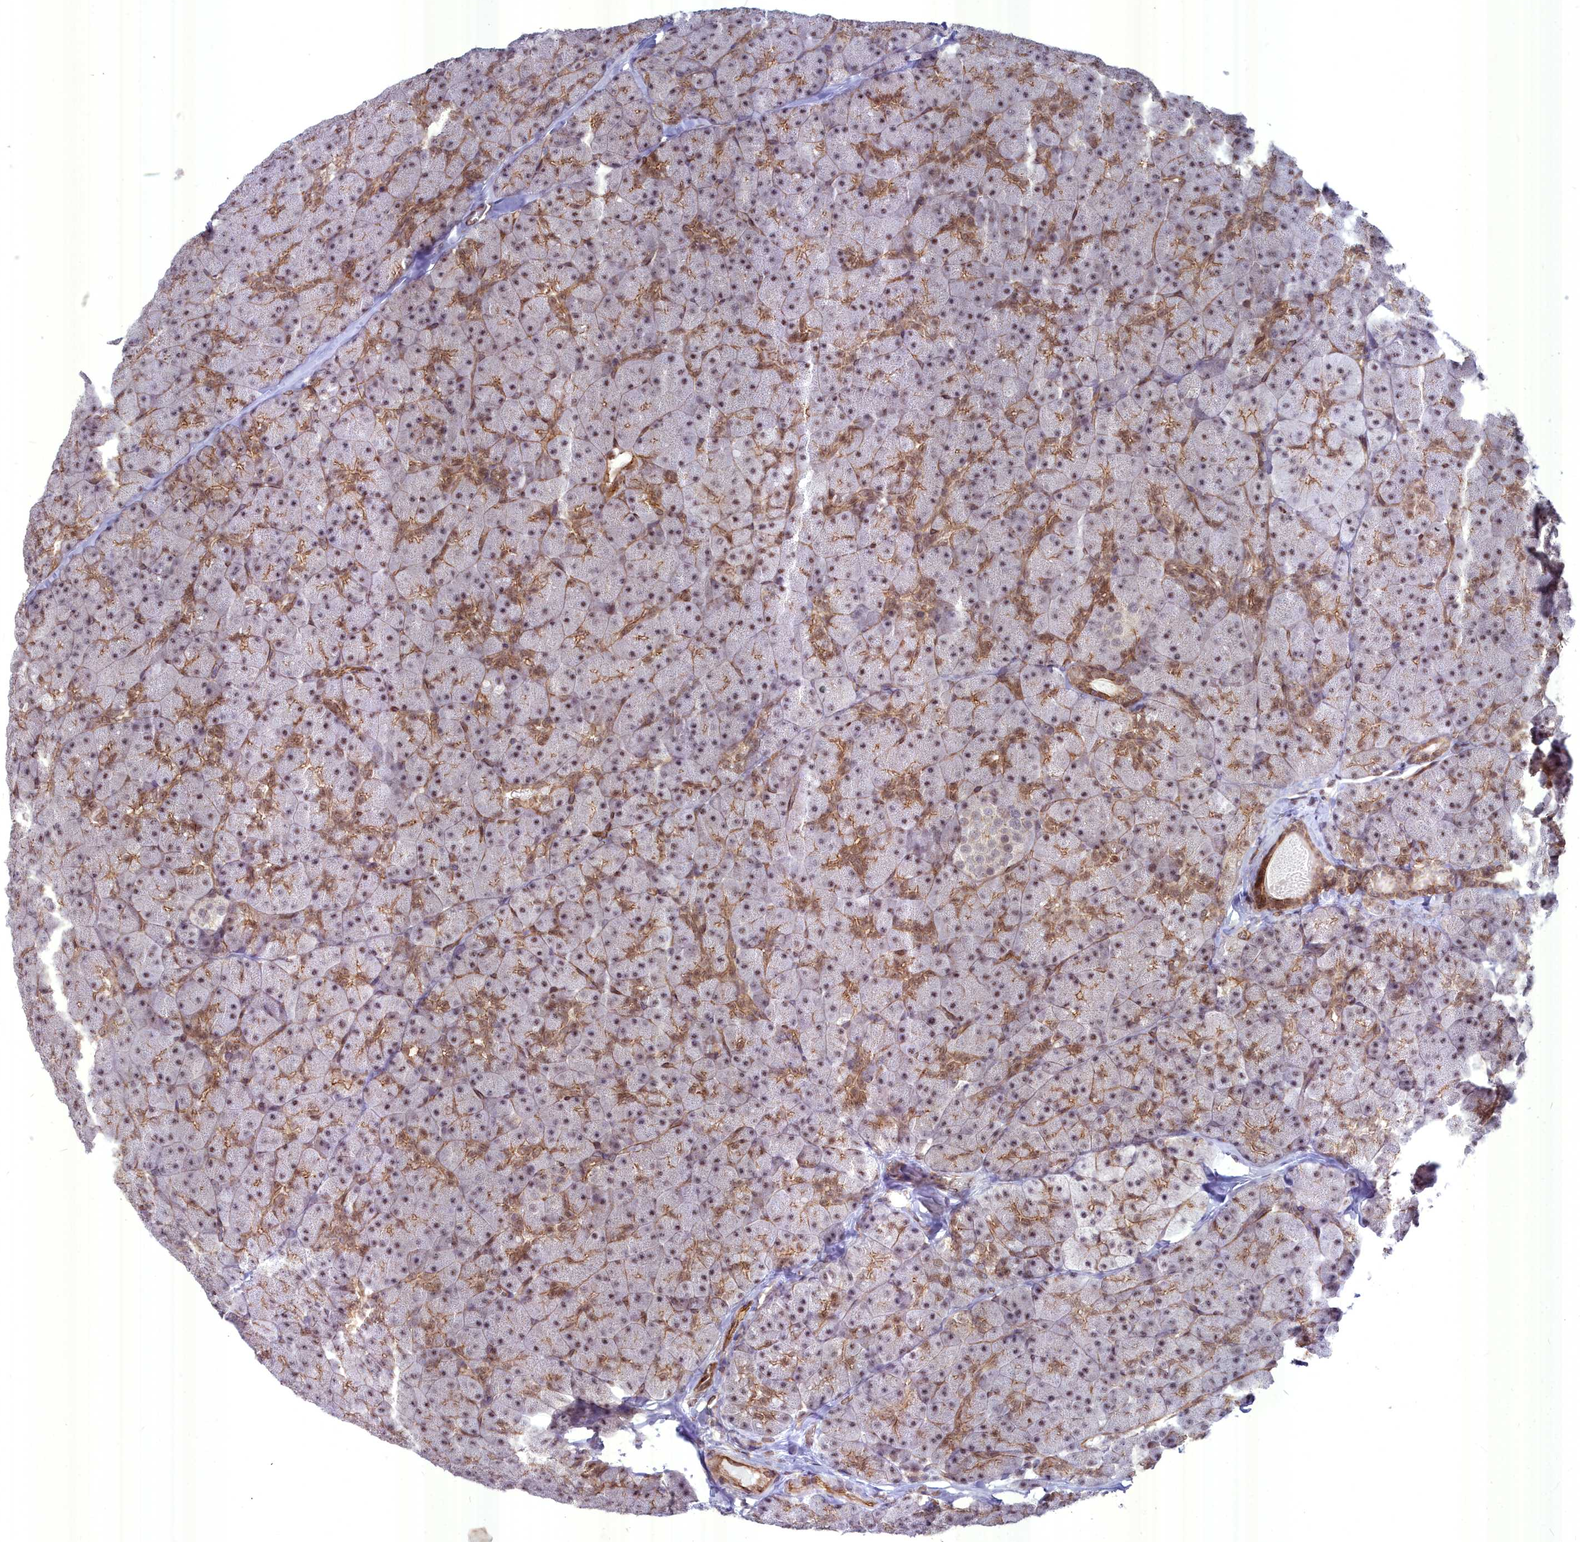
{"staining": {"intensity": "moderate", "quantity": "25%-75%", "location": "cytoplasmic/membranous,nuclear"}, "tissue": "pancreas", "cell_type": "Exocrine glandular cells", "image_type": "normal", "snomed": [{"axis": "morphology", "description": "Normal tissue, NOS"}, {"axis": "topography", "description": "Pancreas"}], "caption": "A brown stain labels moderate cytoplasmic/membranous,nuclear staining of a protein in exocrine glandular cells of normal human pancreas.", "gene": "YJU2", "patient": {"sex": "male", "age": 36}}